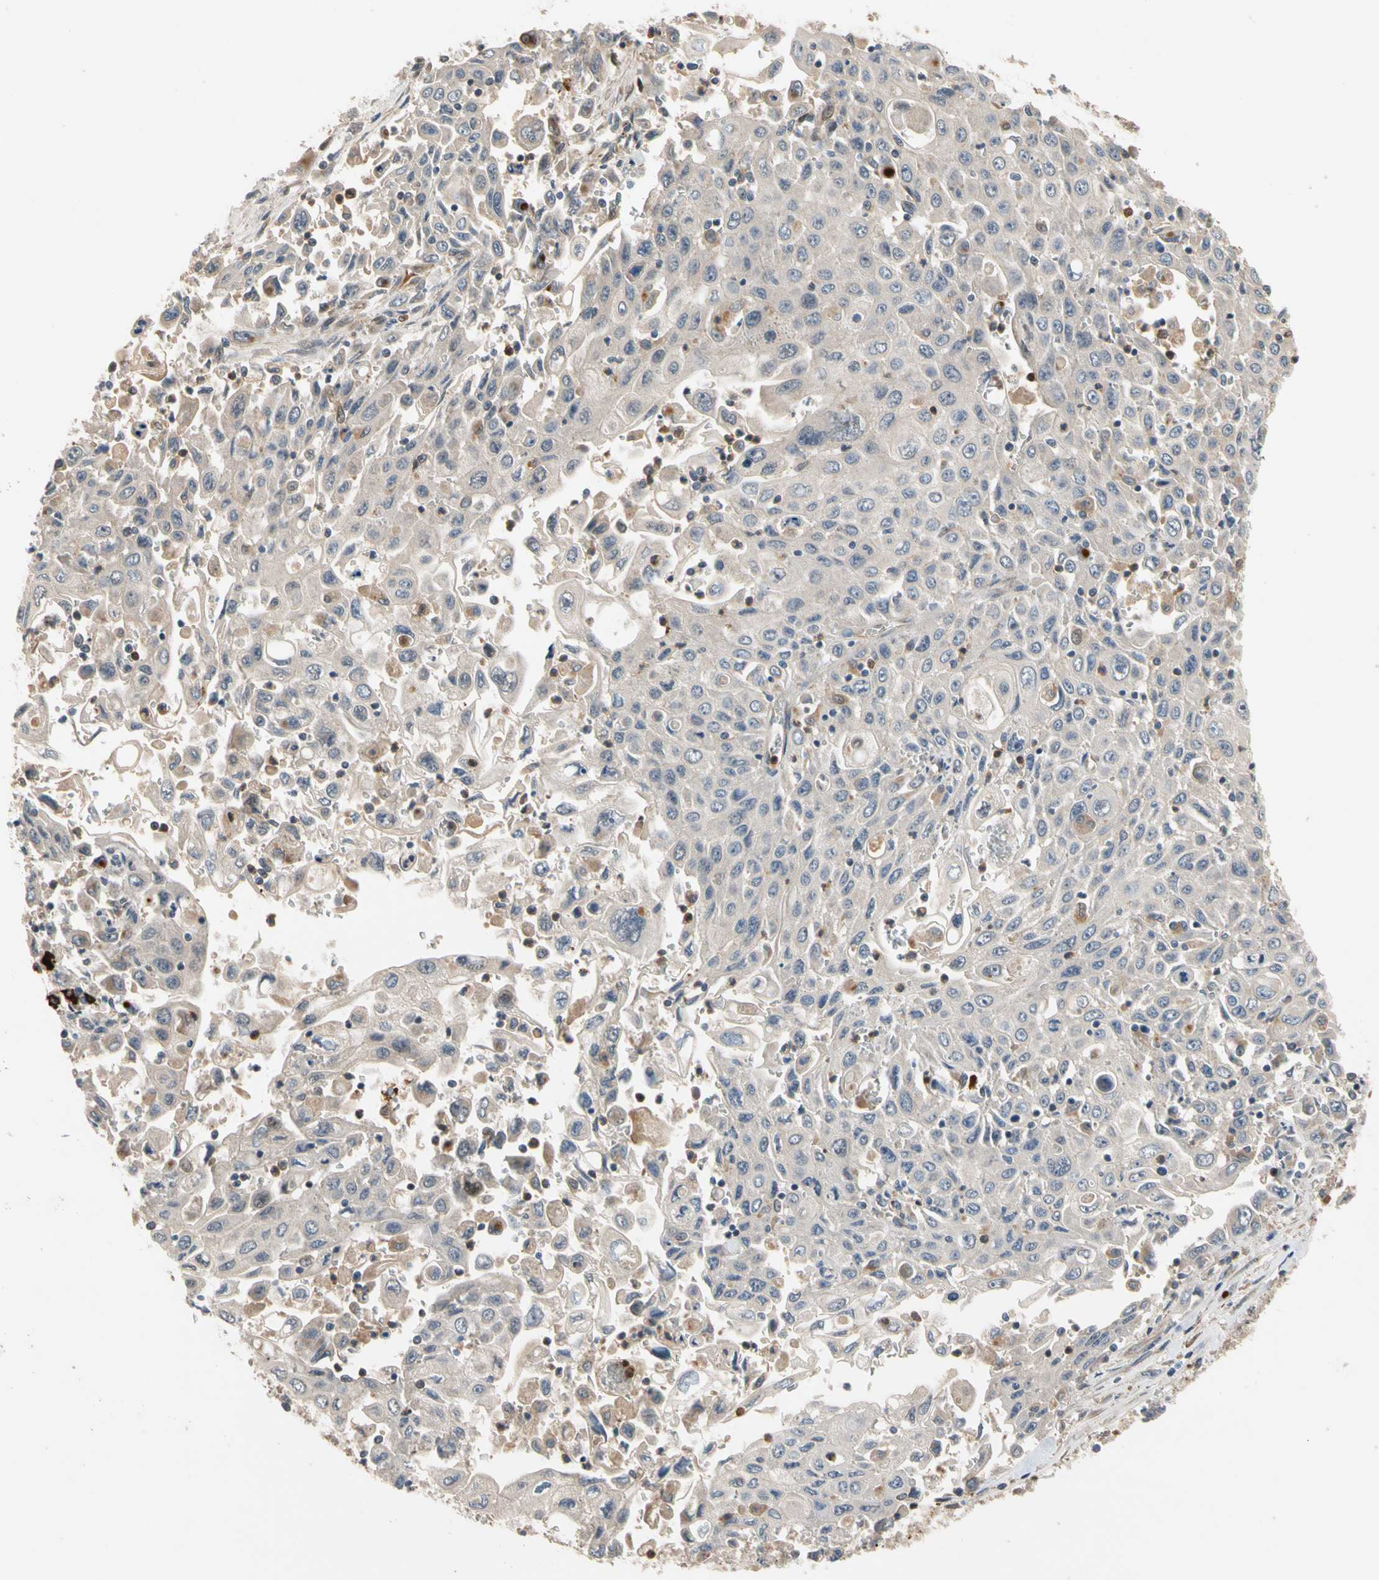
{"staining": {"intensity": "weak", "quantity": "<25%", "location": "cytoplasmic/membranous"}, "tissue": "pancreatic cancer", "cell_type": "Tumor cells", "image_type": "cancer", "snomed": [{"axis": "morphology", "description": "Adenocarcinoma, NOS"}, {"axis": "topography", "description": "Pancreas"}], "caption": "Immunohistochemistry (IHC) histopathology image of neoplastic tissue: pancreatic cancer stained with DAB (3,3'-diaminobenzidine) exhibits no significant protein positivity in tumor cells.", "gene": "FGD6", "patient": {"sex": "male", "age": 70}}